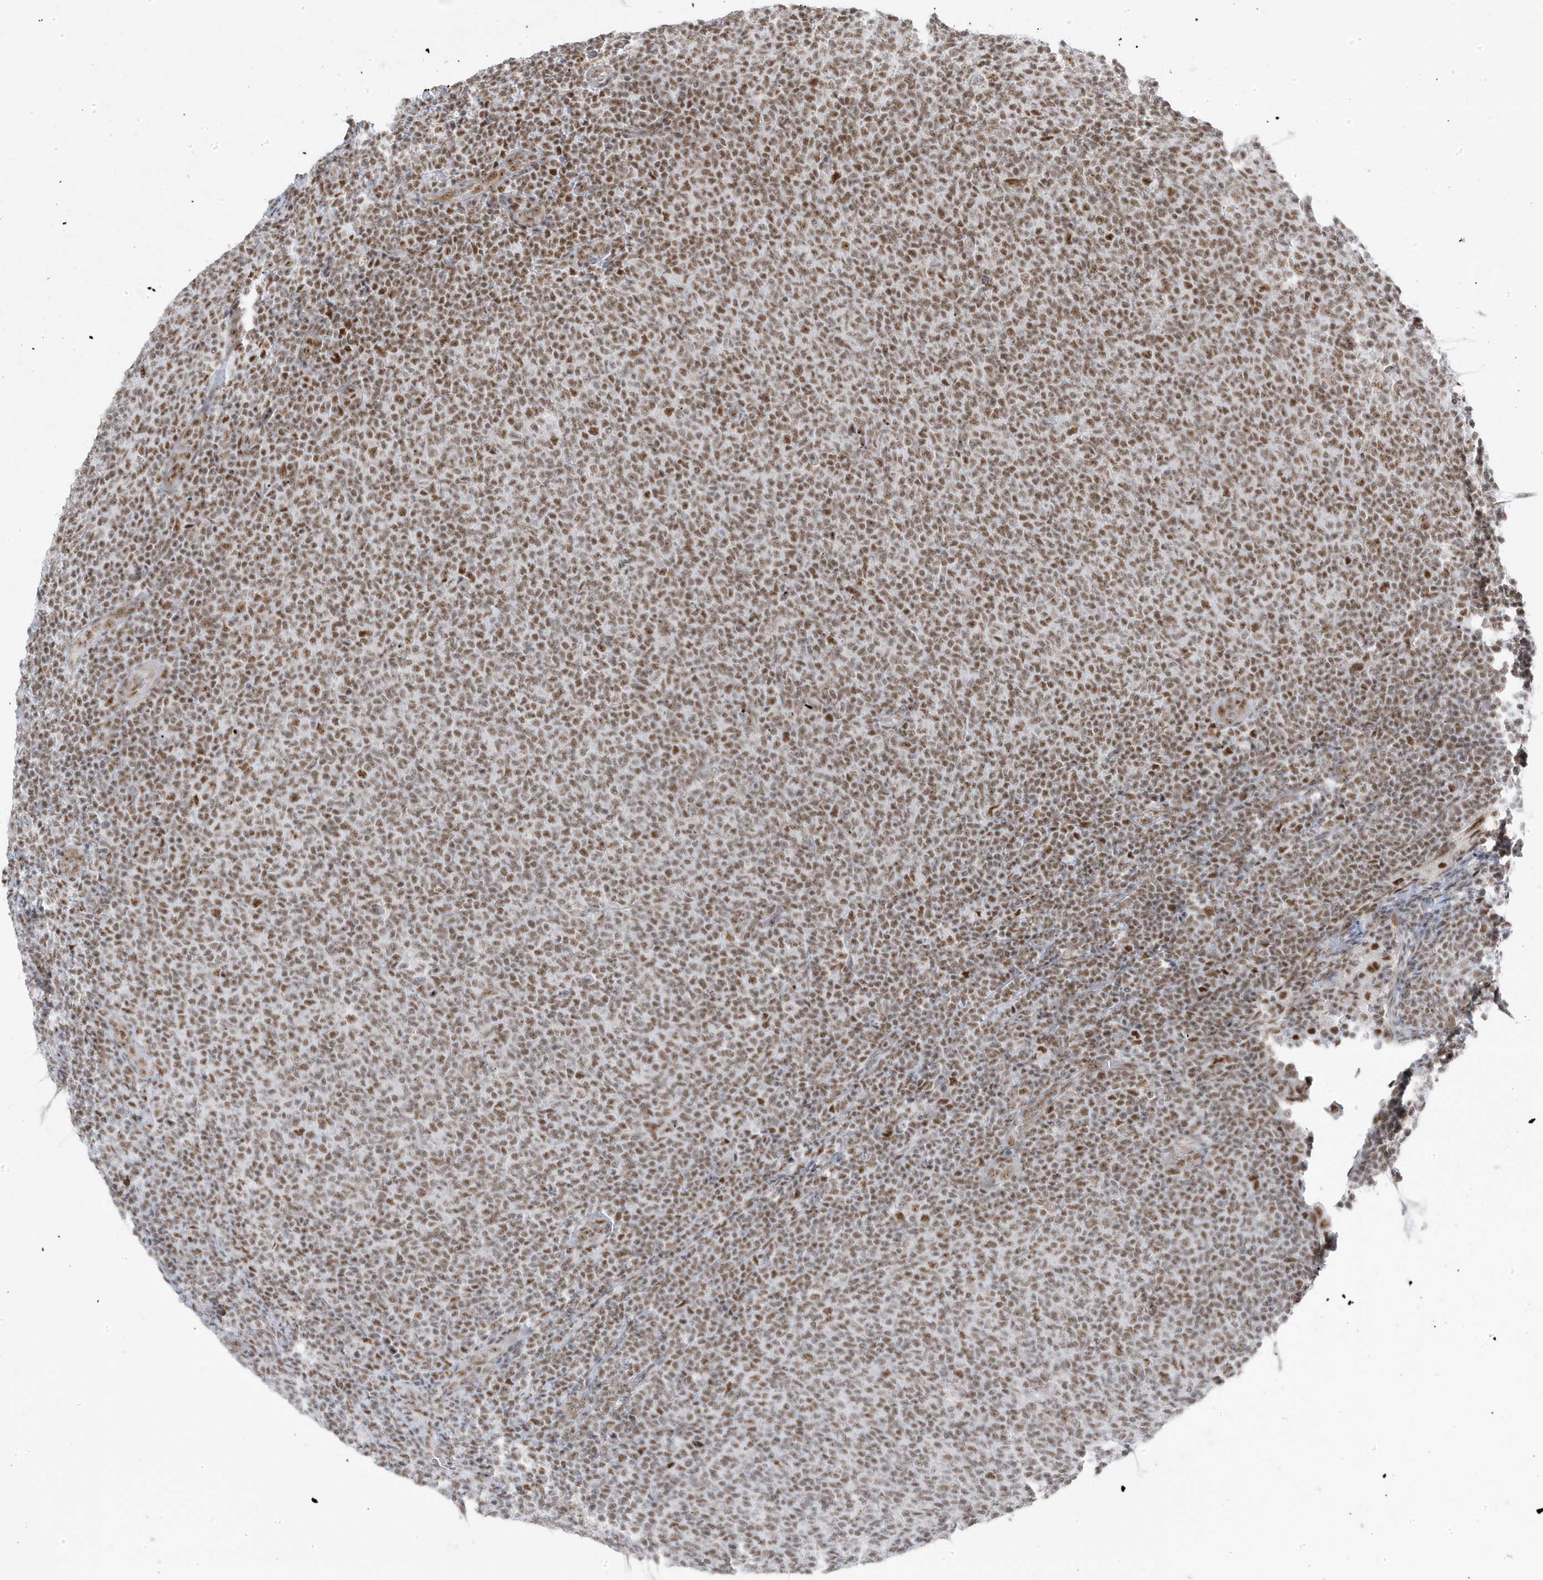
{"staining": {"intensity": "moderate", "quantity": ">75%", "location": "nuclear"}, "tissue": "lymphoma", "cell_type": "Tumor cells", "image_type": "cancer", "snomed": [{"axis": "morphology", "description": "Malignant lymphoma, non-Hodgkin's type, Low grade"}, {"axis": "topography", "description": "Lymph node"}], "caption": "Low-grade malignant lymphoma, non-Hodgkin's type was stained to show a protein in brown. There is medium levels of moderate nuclear positivity in approximately >75% of tumor cells.", "gene": "MTREX", "patient": {"sex": "male", "age": 66}}